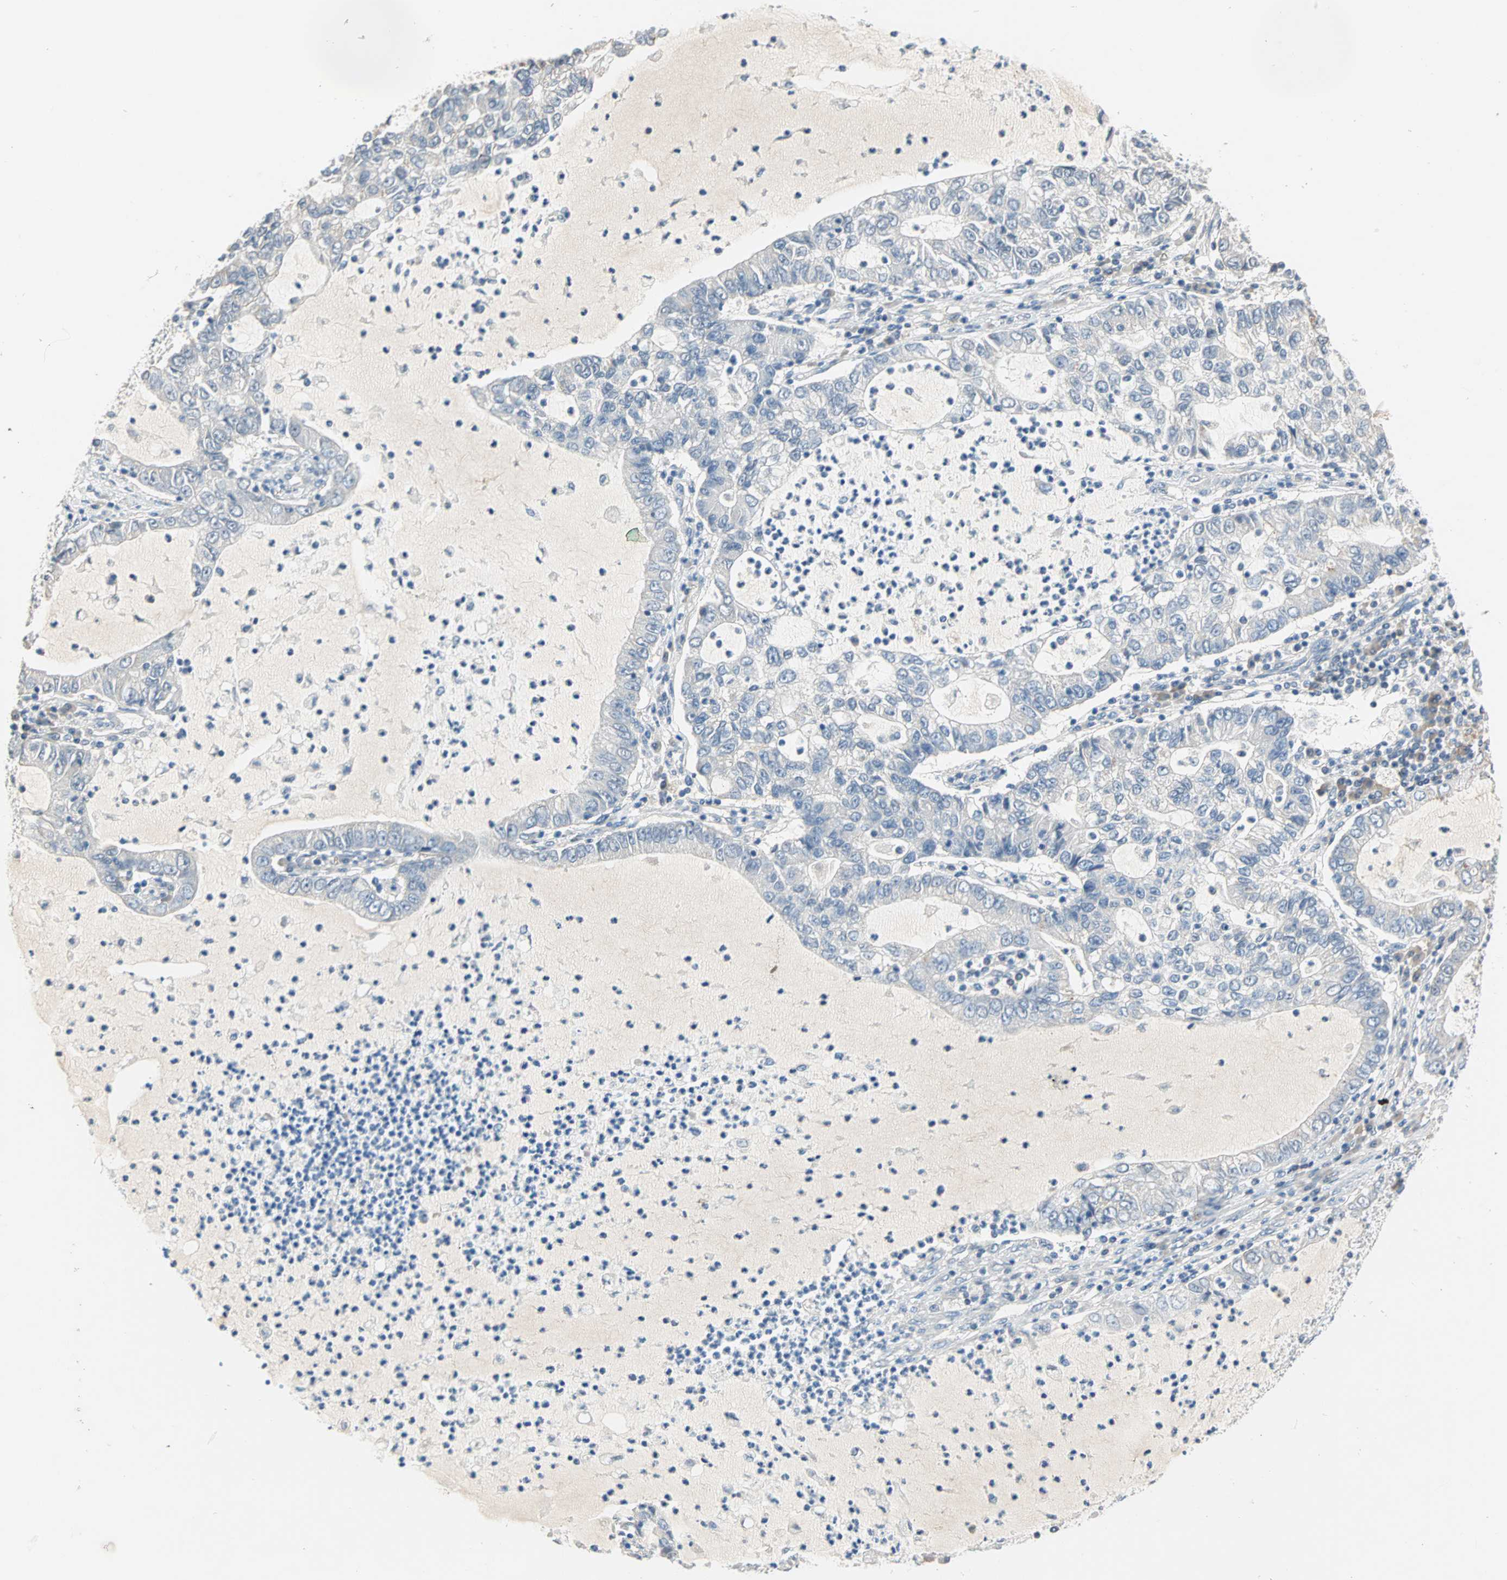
{"staining": {"intensity": "negative", "quantity": "none", "location": "none"}, "tissue": "lung cancer", "cell_type": "Tumor cells", "image_type": "cancer", "snomed": [{"axis": "morphology", "description": "Adenocarcinoma, NOS"}, {"axis": "topography", "description": "Lung"}], "caption": "This micrograph is of lung adenocarcinoma stained with immunohistochemistry to label a protein in brown with the nuclei are counter-stained blue. There is no expression in tumor cells. (Immunohistochemistry, brightfield microscopy, high magnification).", "gene": "MPI", "patient": {"sex": "female", "age": 51}}